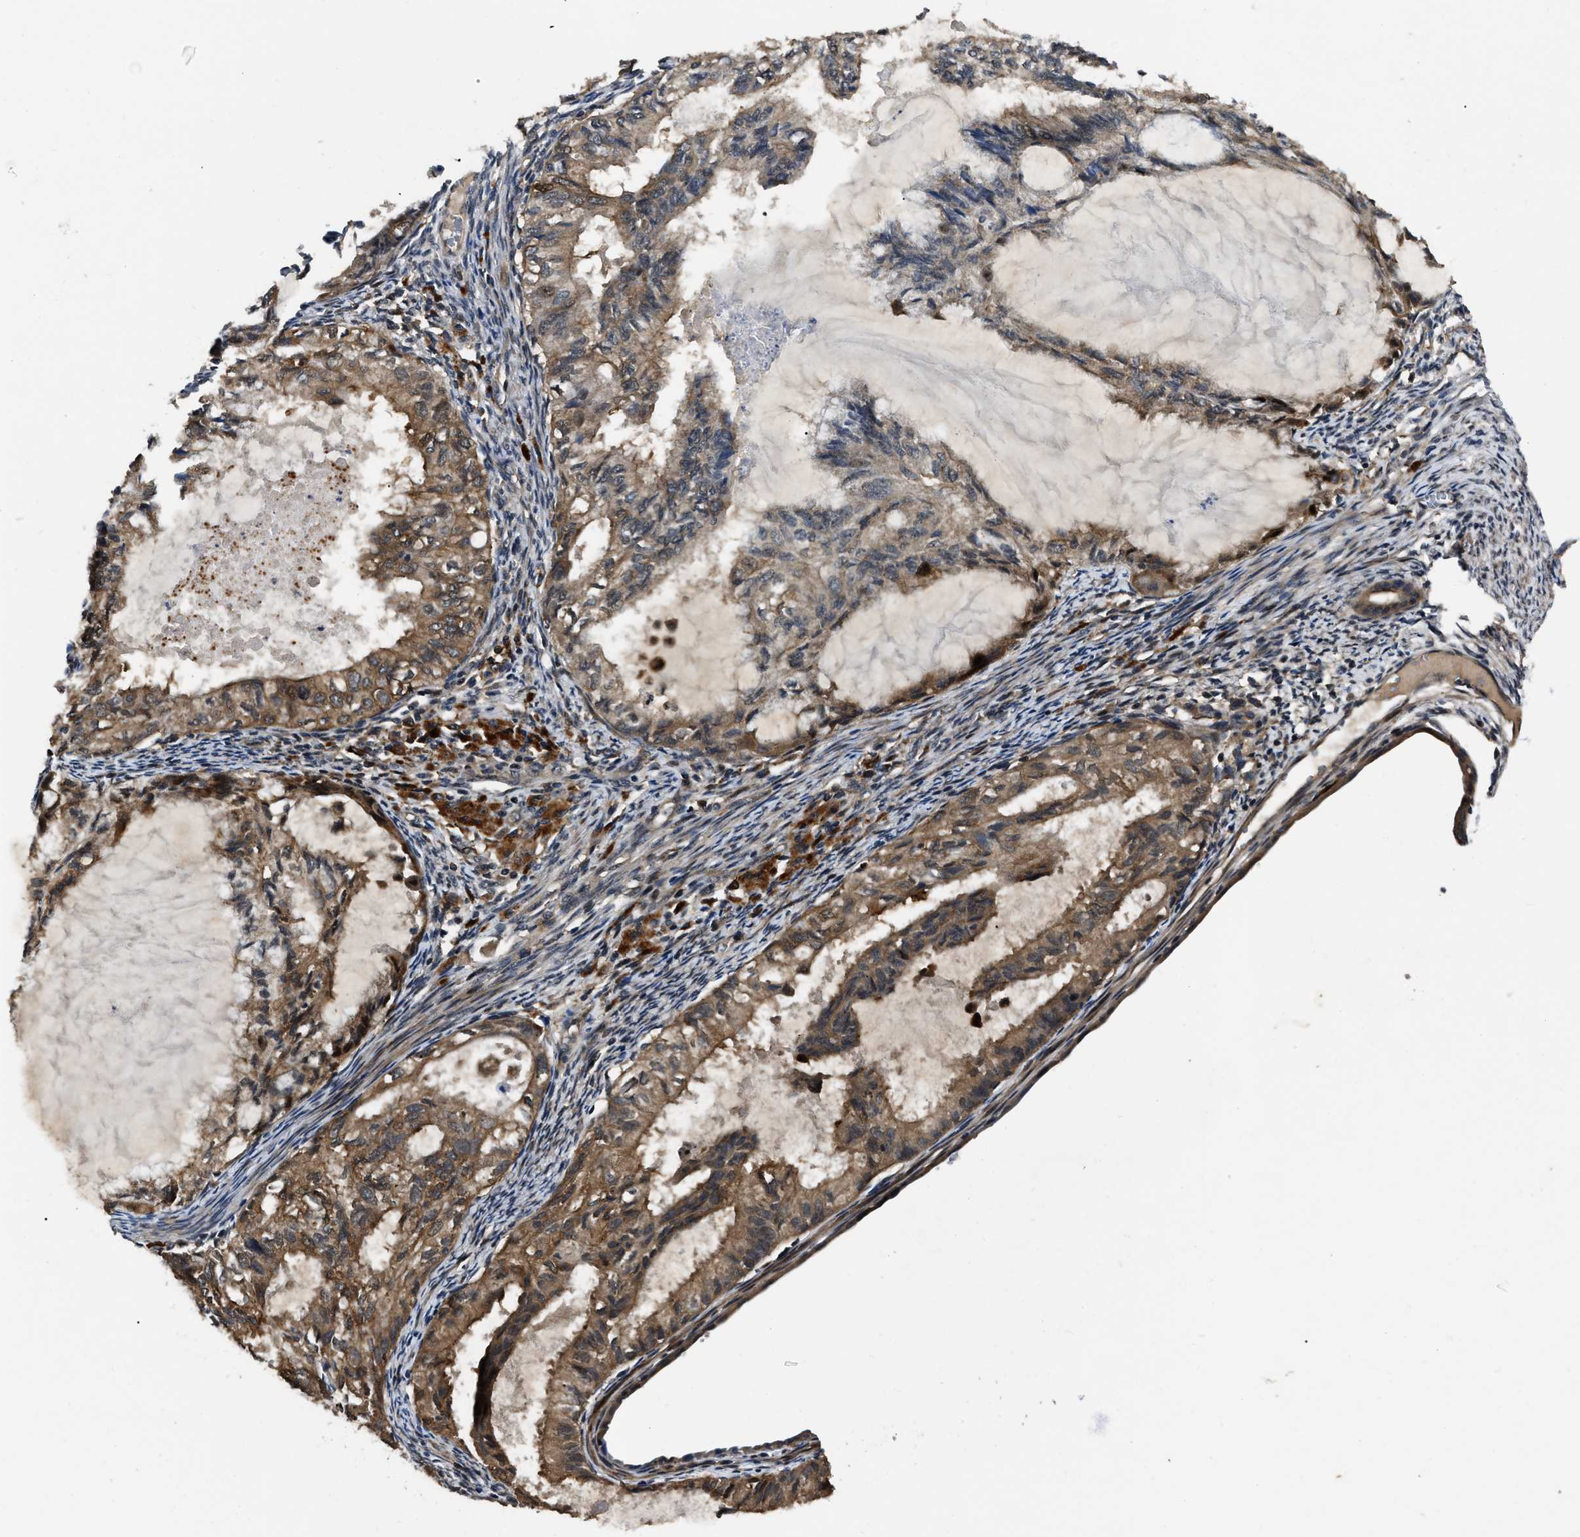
{"staining": {"intensity": "moderate", "quantity": ">75%", "location": "cytoplasmic/membranous"}, "tissue": "cervical cancer", "cell_type": "Tumor cells", "image_type": "cancer", "snomed": [{"axis": "morphology", "description": "Normal tissue, NOS"}, {"axis": "morphology", "description": "Adenocarcinoma, NOS"}, {"axis": "topography", "description": "Cervix"}, {"axis": "topography", "description": "Endometrium"}], "caption": "A medium amount of moderate cytoplasmic/membranous expression is identified in approximately >75% of tumor cells in cervical cancer (adenocarcinoma) tissue.", "gene": "PPWD1", "patient": {"sex": "female", "age": 86}}